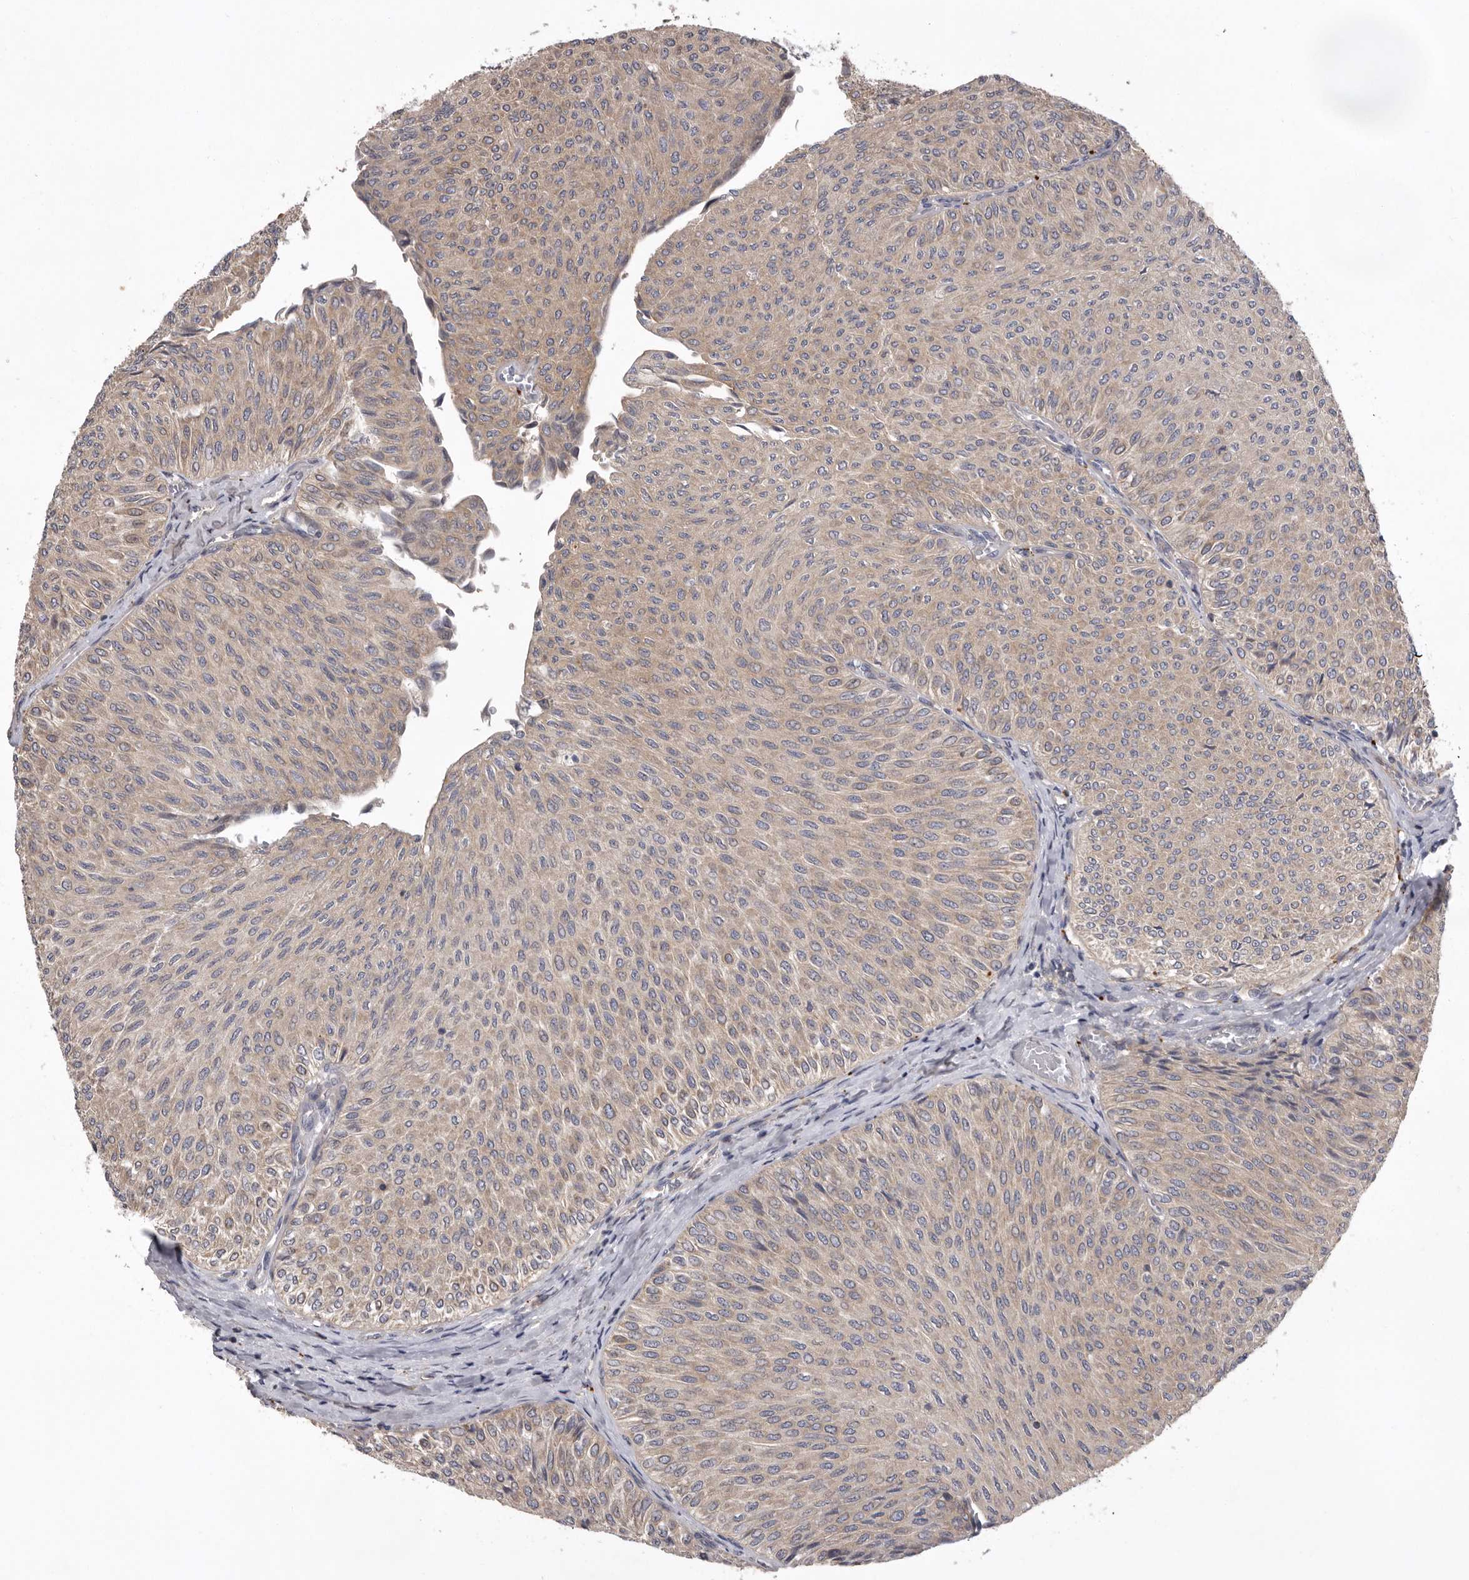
{"staining": {"intensity": "weak", "quantity": ">75%", "location": "cytoplasmic/membranous"}, "tissue": "urothelial cancer", "cell_type": "Tumor cells", "image_type": "cancer", "snomed": [{"axis": "morphology", "description": "Urothelial carcinoma, Low grade"}, {"axis": "topography", "description": "Urinary bladder"}], "caption": "Immunohistochemistry (IHC) image of human urothelial carcinoma (low-grade) stained for a protein (brown), which reveals low levels of weak cytoplasmic/membranous expression in about >75% of tumor cells.", "gene": "WDR47", "patient": {"sex": "male", "age": 78}}